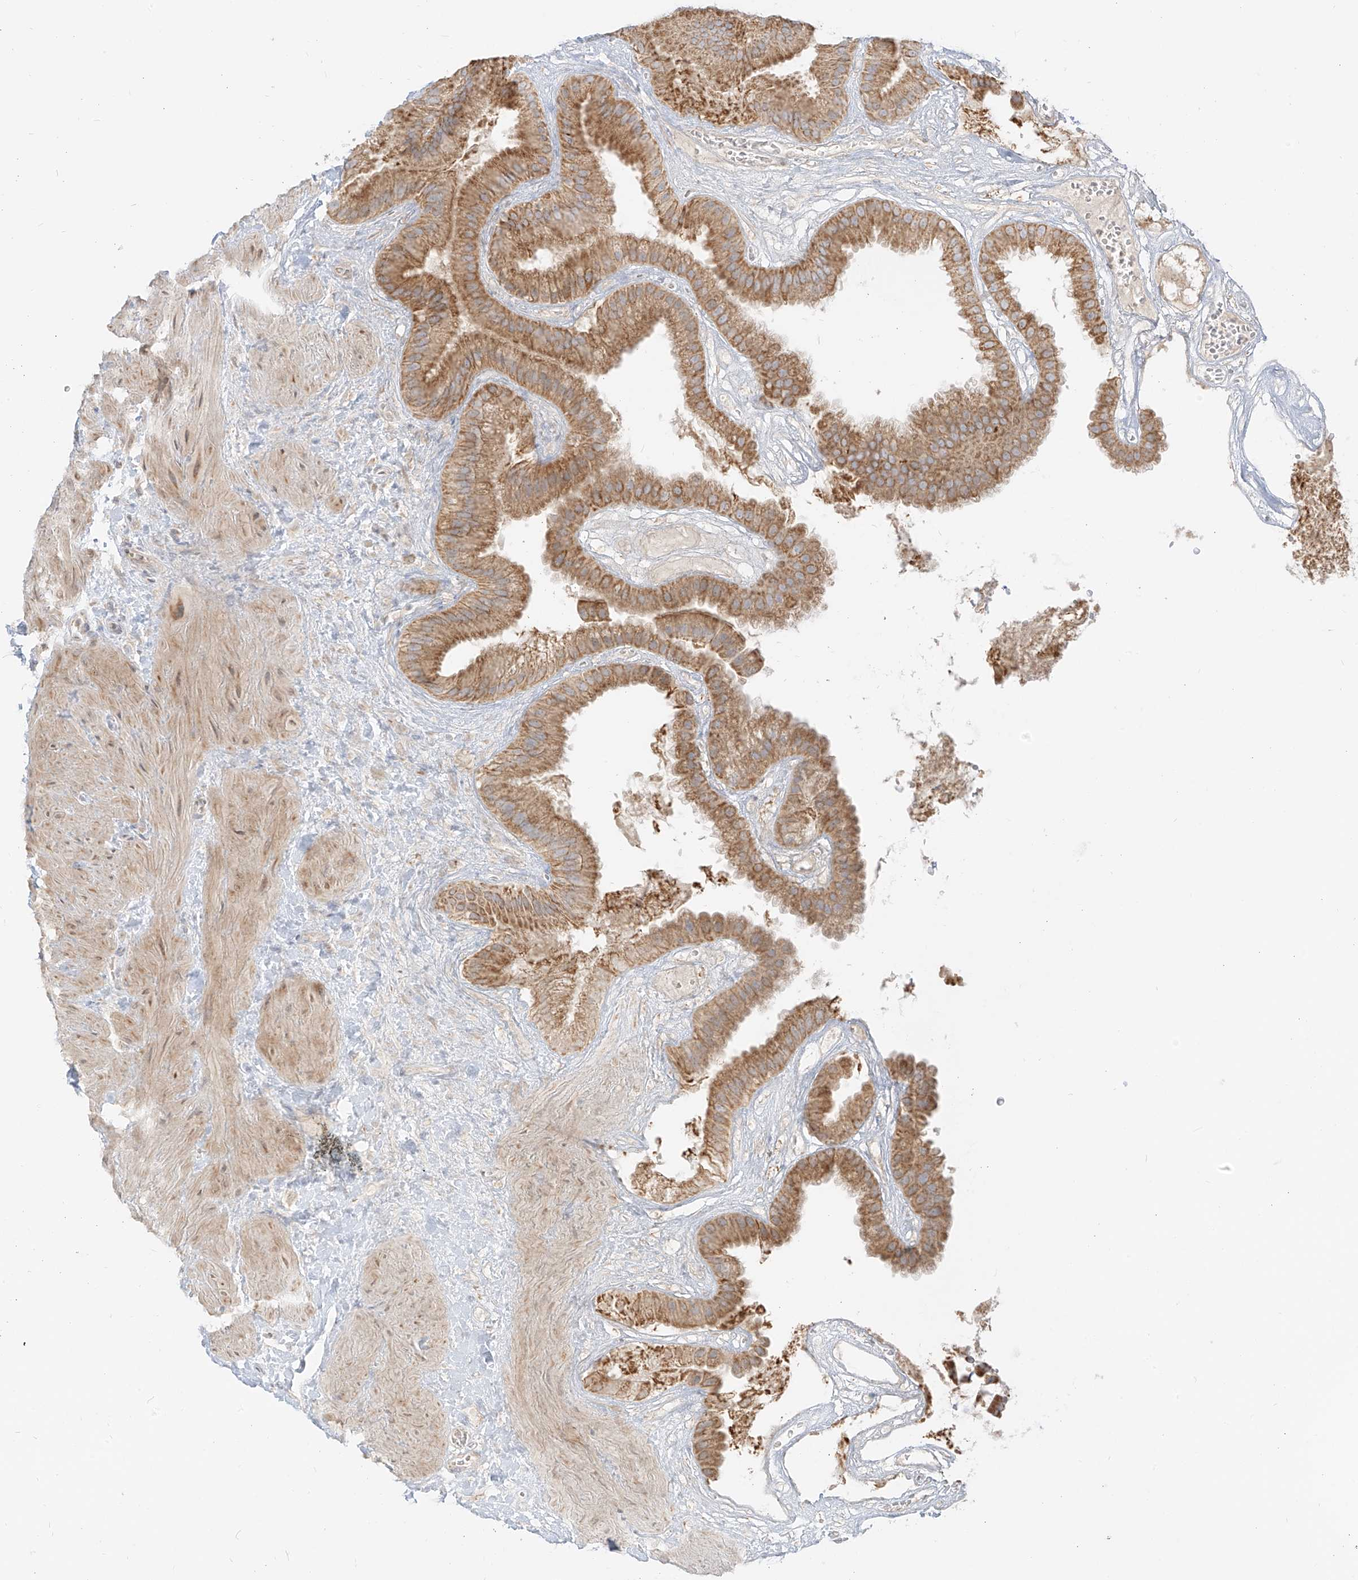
{"staining": {"intensity": "moderate", "quantity": ">75%", "location": "cytoplasmic/membranous"}, "tissue": "gallbladder", "cell_type": "Glandular cells", "image_type": "normal", "snomed": [{"axis": "morphology", "description": "Normal tissue, NOS"}, {"axis": "topography", "description": "Gallbladder"}], "caption": "Benign gallbladder displays moderate cytoplasmic/membranous positivity in about >75% of glandular cells.", "gene": "ZIM3", "patient": {"sex": "male", "age": 55}}